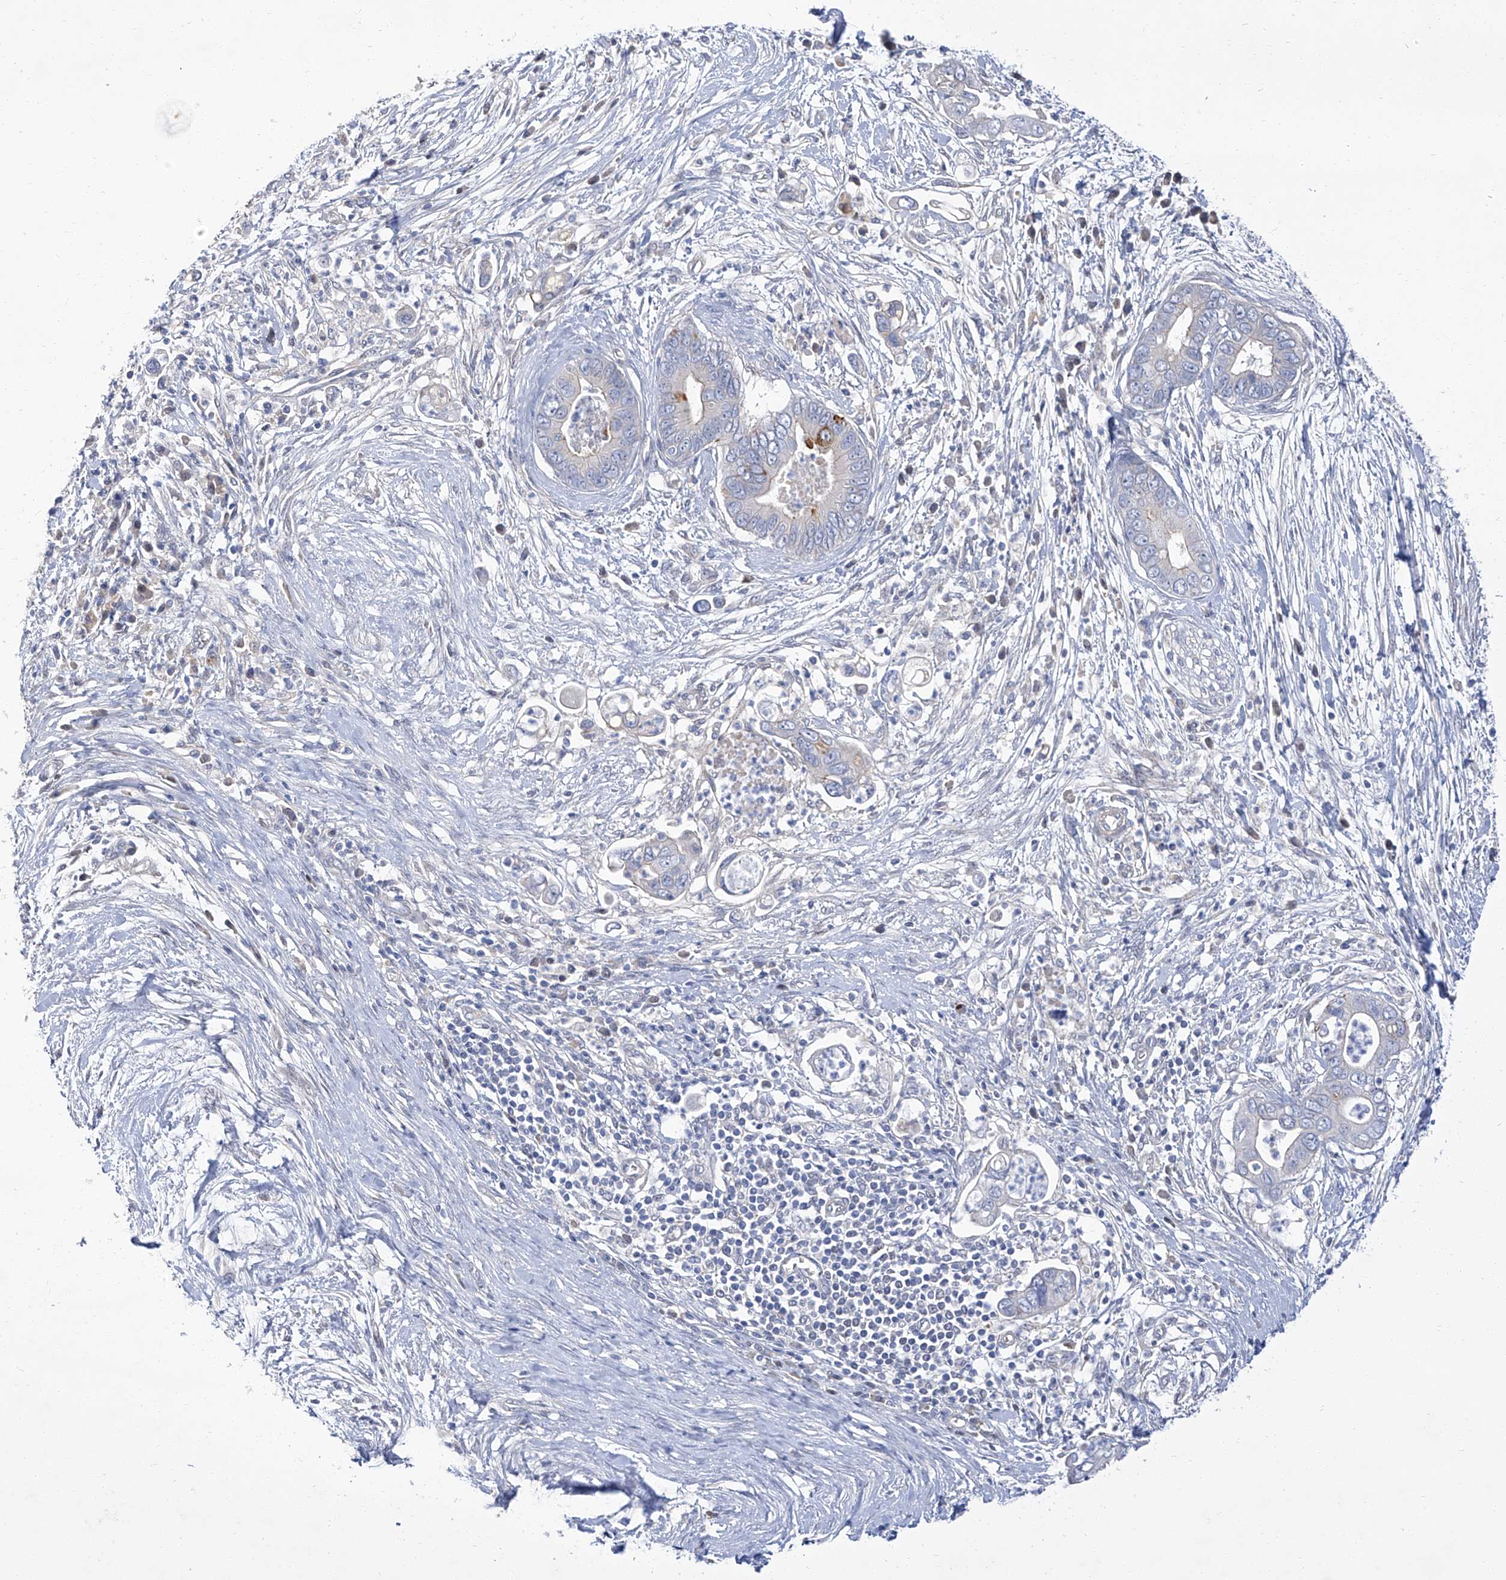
{"staining": {"intensity": "strong", "quantity": "<25%", "location": "cytoplasmic/membranous"}, "tissue": "pancreatic cancer", "cell_type": "Tumor cells", "image_type": "cancer", "snomed": [{"axis": "morphology", "description": "Adenocarcinoma, NOS"}, {"axis": "topography", "description": "Pancreas"}], "caption": "Brown immunohistochemical staining in pancreatic adenocarcinoma displays strong cytoplasmic/membranous positivity in about <25% of tumor cells. The staining was performed using DAB, with brown indicating positive protein expression. Nuclei are stained blue with hematoxylin.", "gene": "PARD3", "patient": {"sex": "male", "age": 75}}